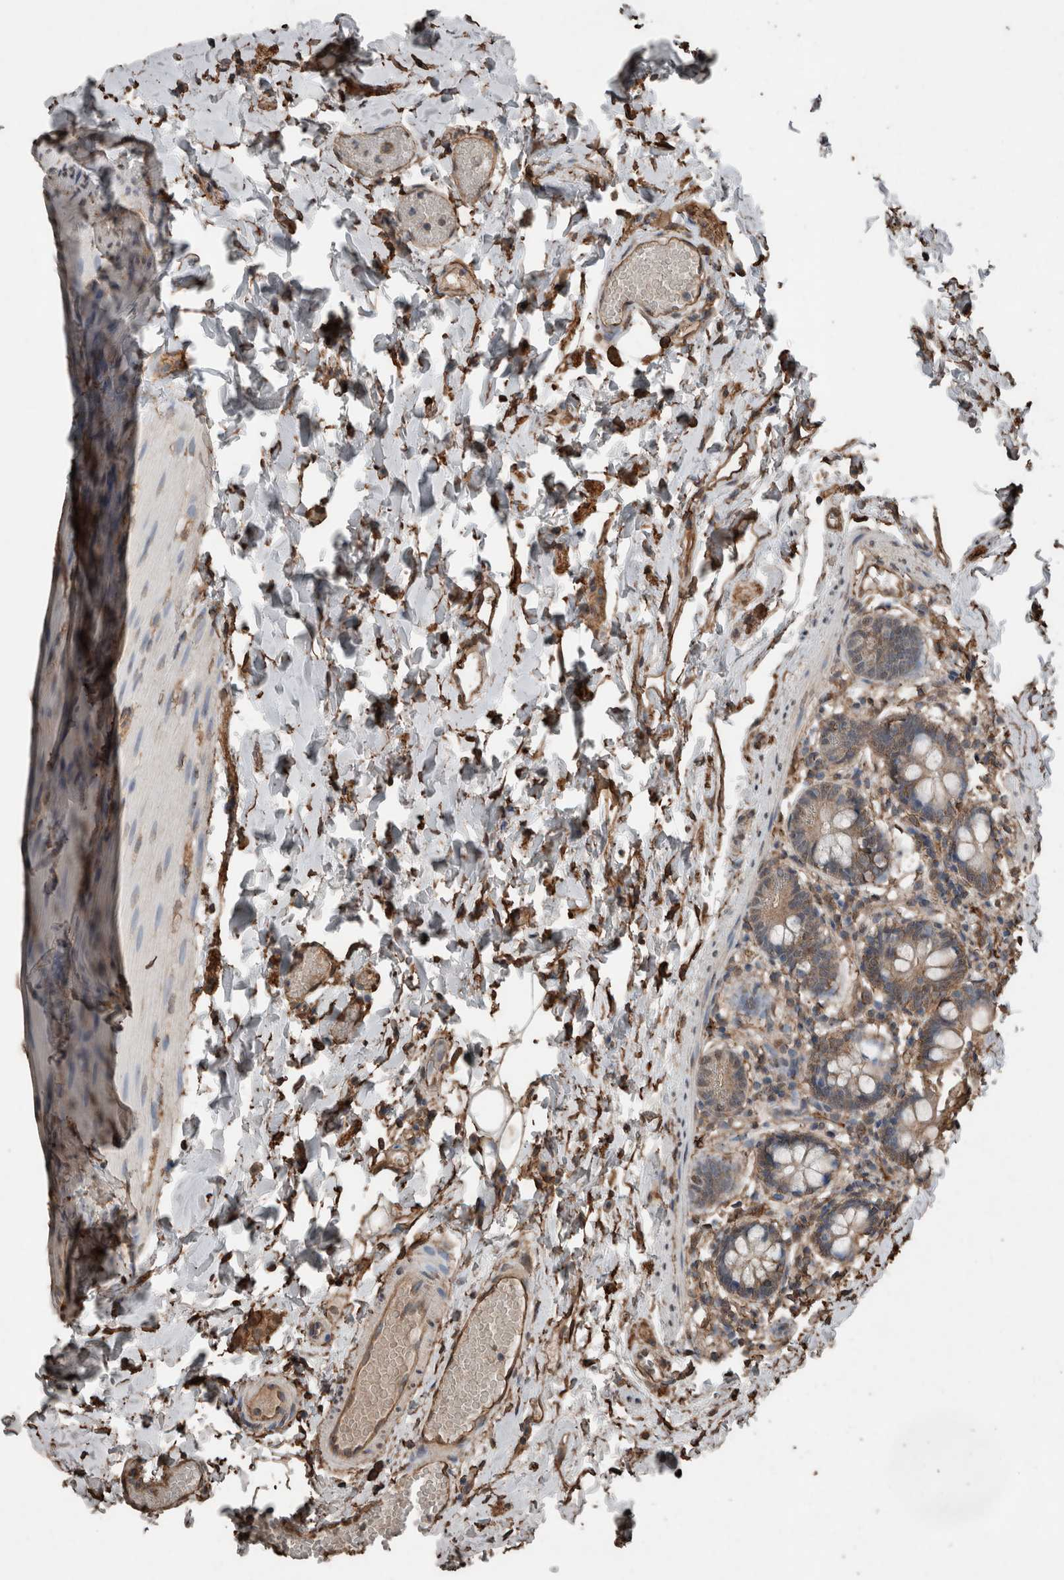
{"staining": {"intensity": "weak", "quantity": ">75%", "location": "cytoplasmic/membranous"}, "tissue": "small intestine", "cell_type": "Glandular cells", "image_type": "normal", "snomed": [{"axis": "morphology", "description": "Normal tissue, NOS"}, {"axis": "topography", "description": "Small intestine"}], "caption": "A brown stain shows weak cytoplasmic/membranous expression of a protein in glandular cells of normal small intestine.", "gene": "S100A10", "patient": {"sex": "male", "age": 7}}